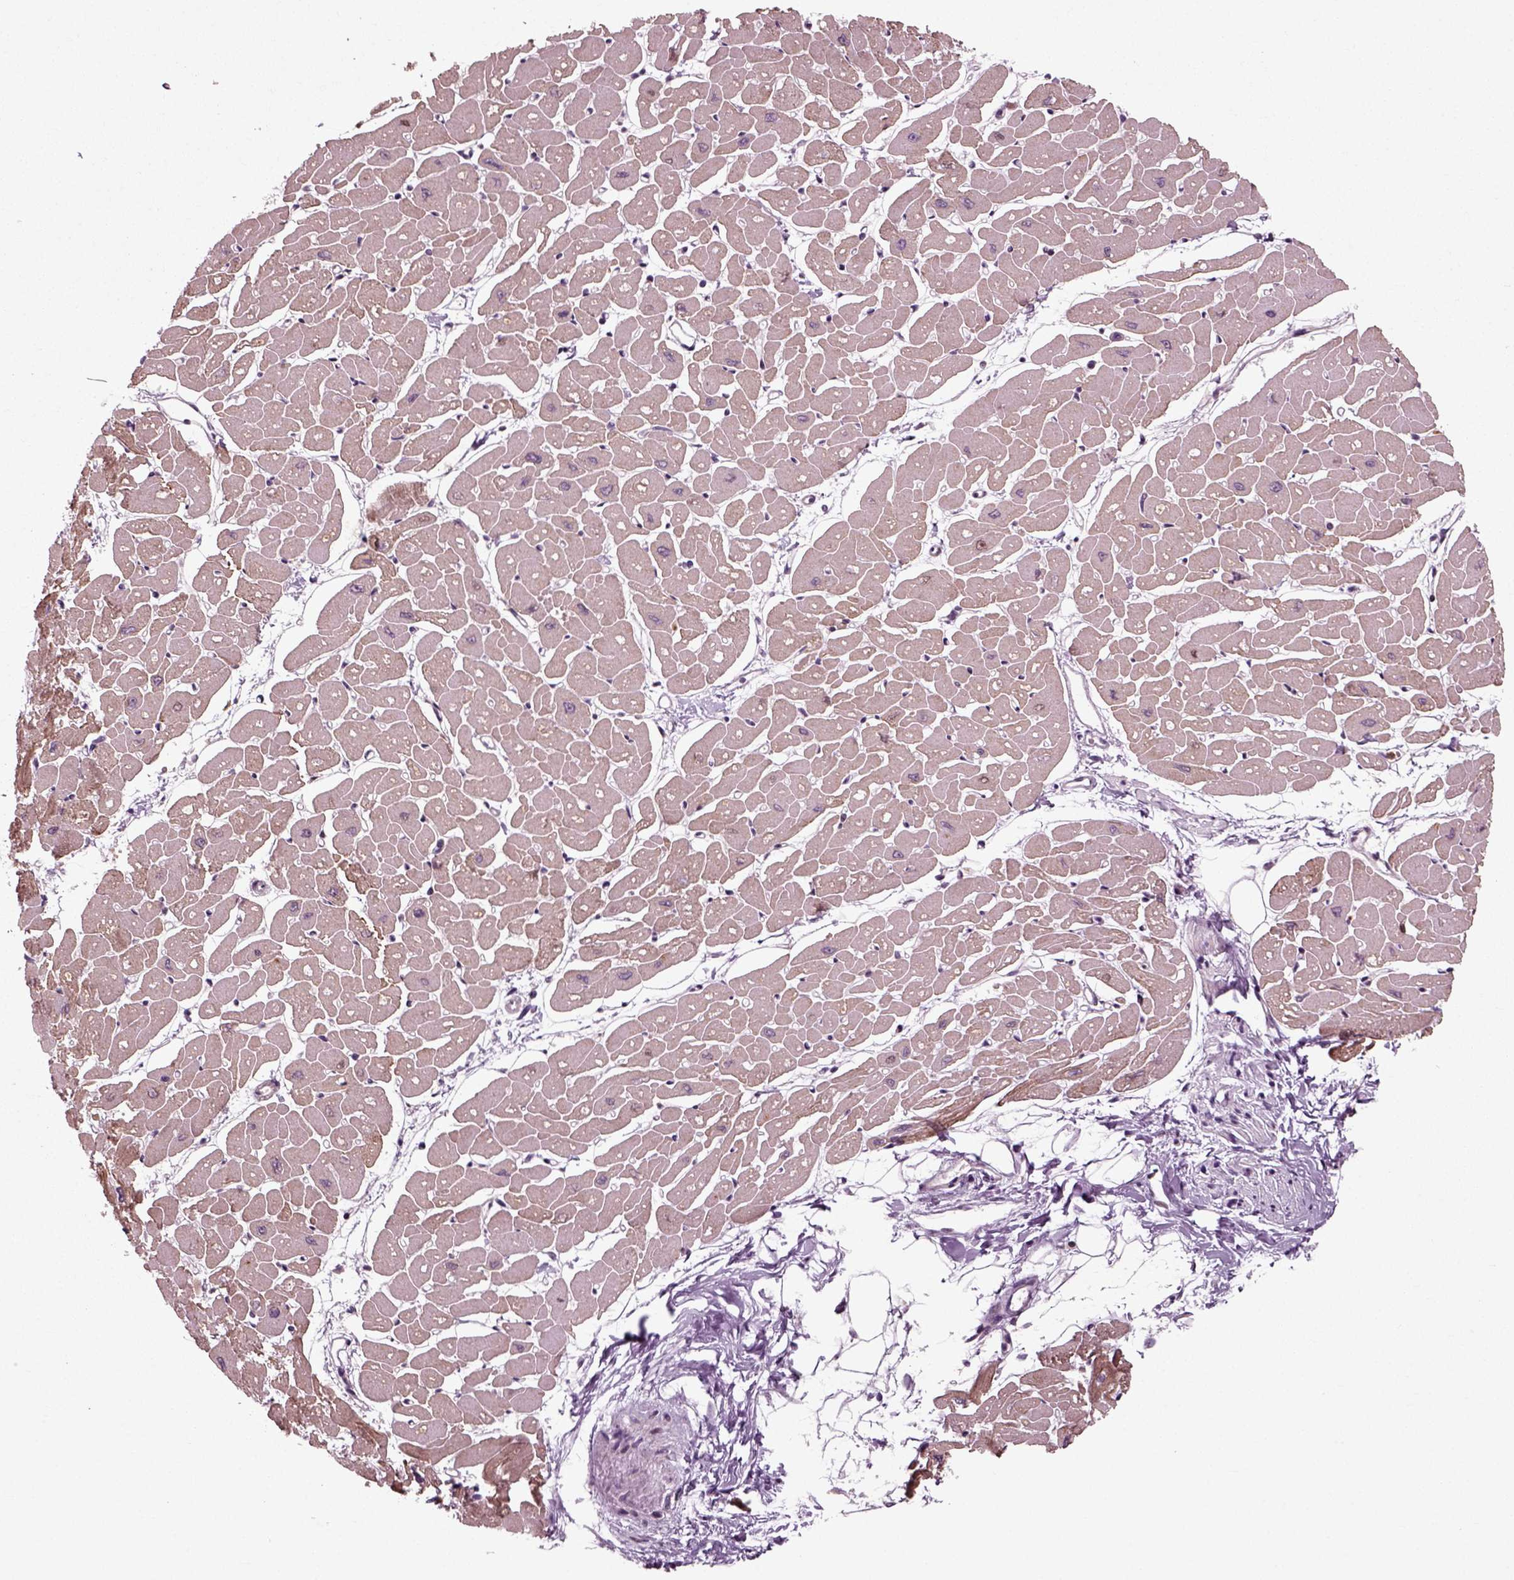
{"staining": {"intensity": "moderate", "quantity": "25%-75%", "location": "cytoplasmic/membranous"}, "tissue": "heart muscle", "cell_type": "Cardiomyocytes", "image_type": "normal", "snomed": [{"axis": "morphology", "description": "Normal tissue, NOS"}, {"axis": "topography", "description": "Heart"}], "caption": "This is a histology image of immunohistochemistry (IHC) staining of benign heart muscle, which shows moderate expression in the cytoplasmic/membranous of cardiomyocytes.", "gene": "CDC14A", "patient": {"sex": "male", "age": 57}}